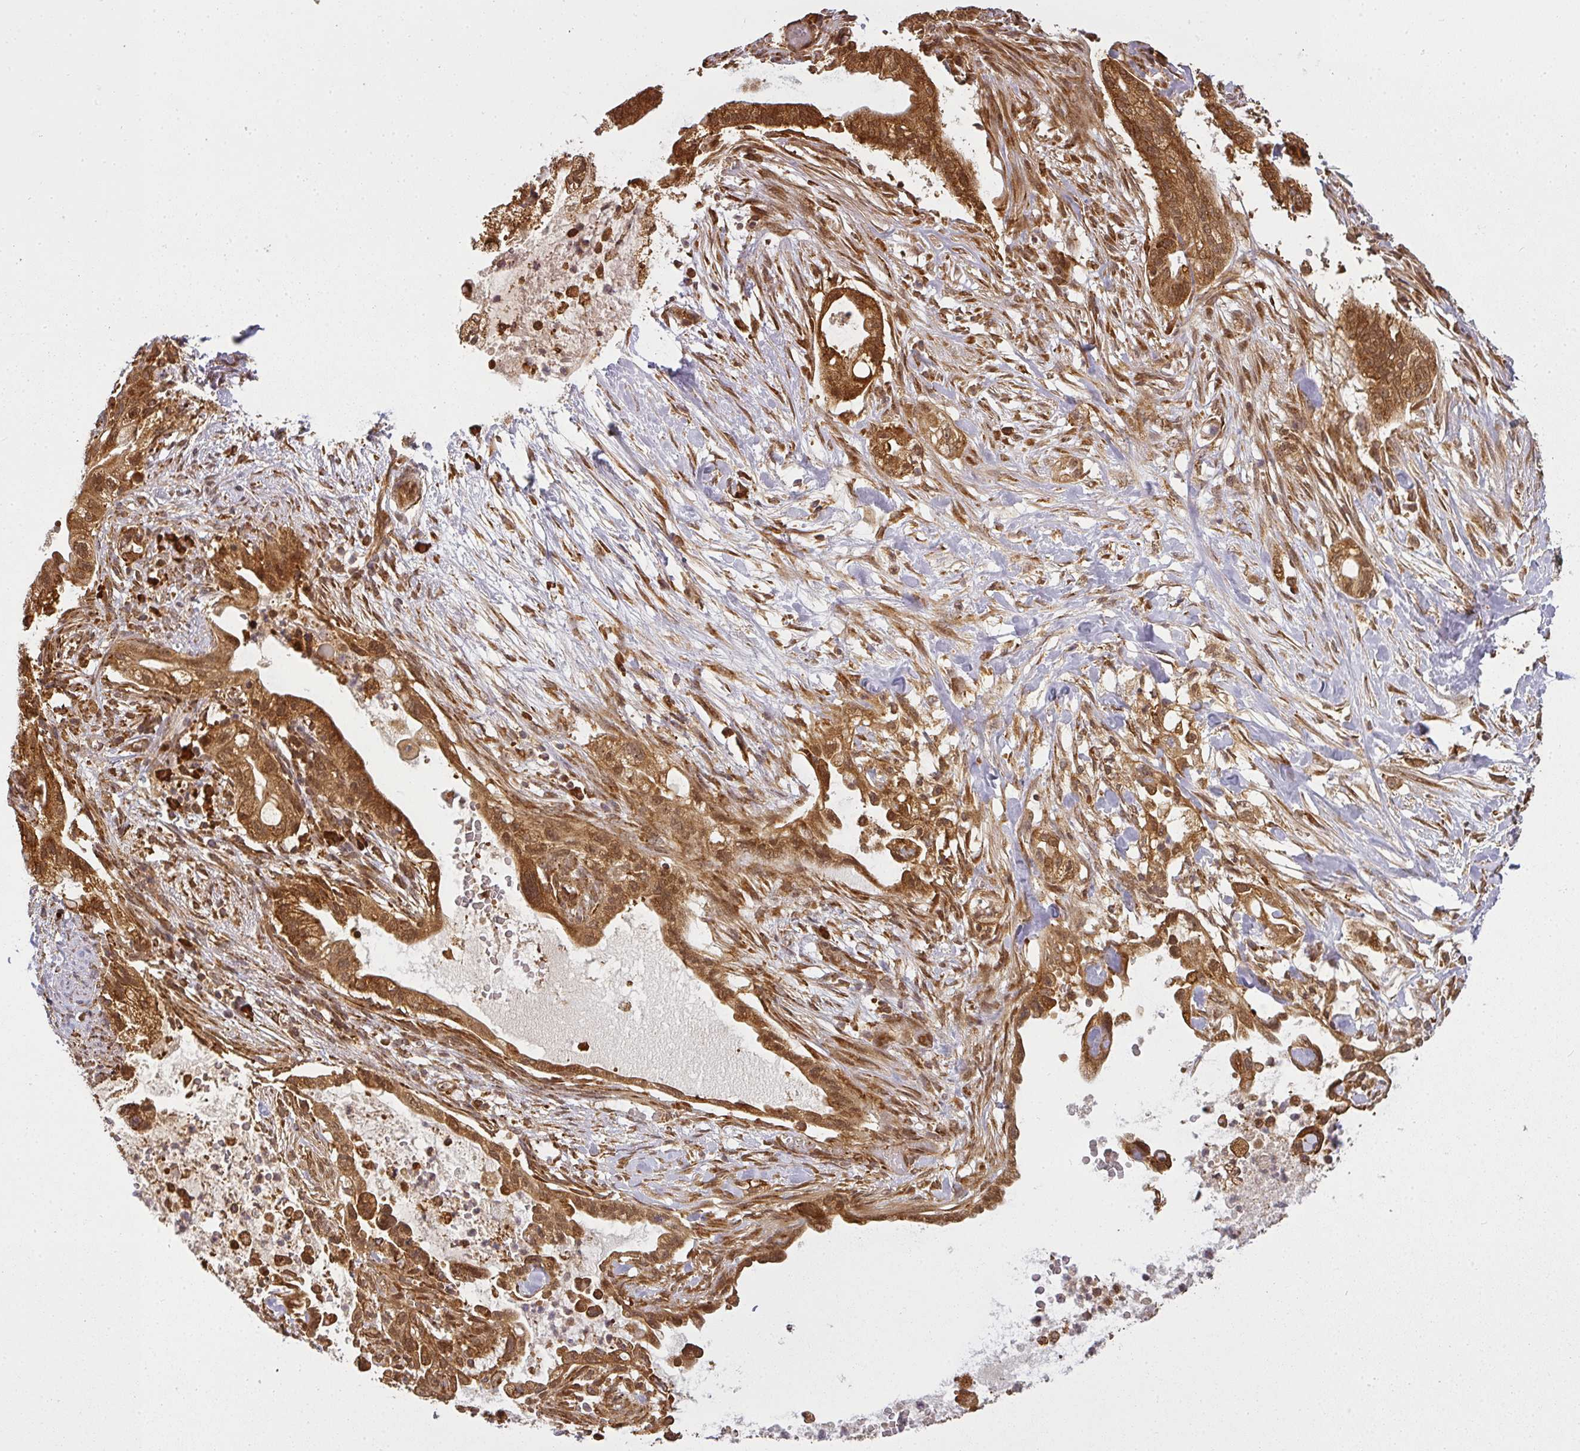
{"staining": {"intensity": "strong", "quantity": ">75%", "location": "cytoplasmic/membranous,nuclear"}, "tissue": "pancreatic cancer", "cell_type": "Tumor cells", "image_type": "cancer", "snomed": [{"axis": "morphology", "description": "Adenocarcinoma, NOS"}, {"axis": "topography", "description": "Pancreas"}], "caption": "Immunohistochemistry (IHC) image of neoplastic tissue: pancreatic cancer (adenocarcinoma) stained using immunohistochemistry shows high levels of strong protein expression localized specifically in the cytoplasmic/membranous and nuclear of tumor cells, appearing as a cytoplasmic/membranous and nuclear brown color.", "gene": "PPP6R3", "patient": {"sex": "male", "age": 44}}